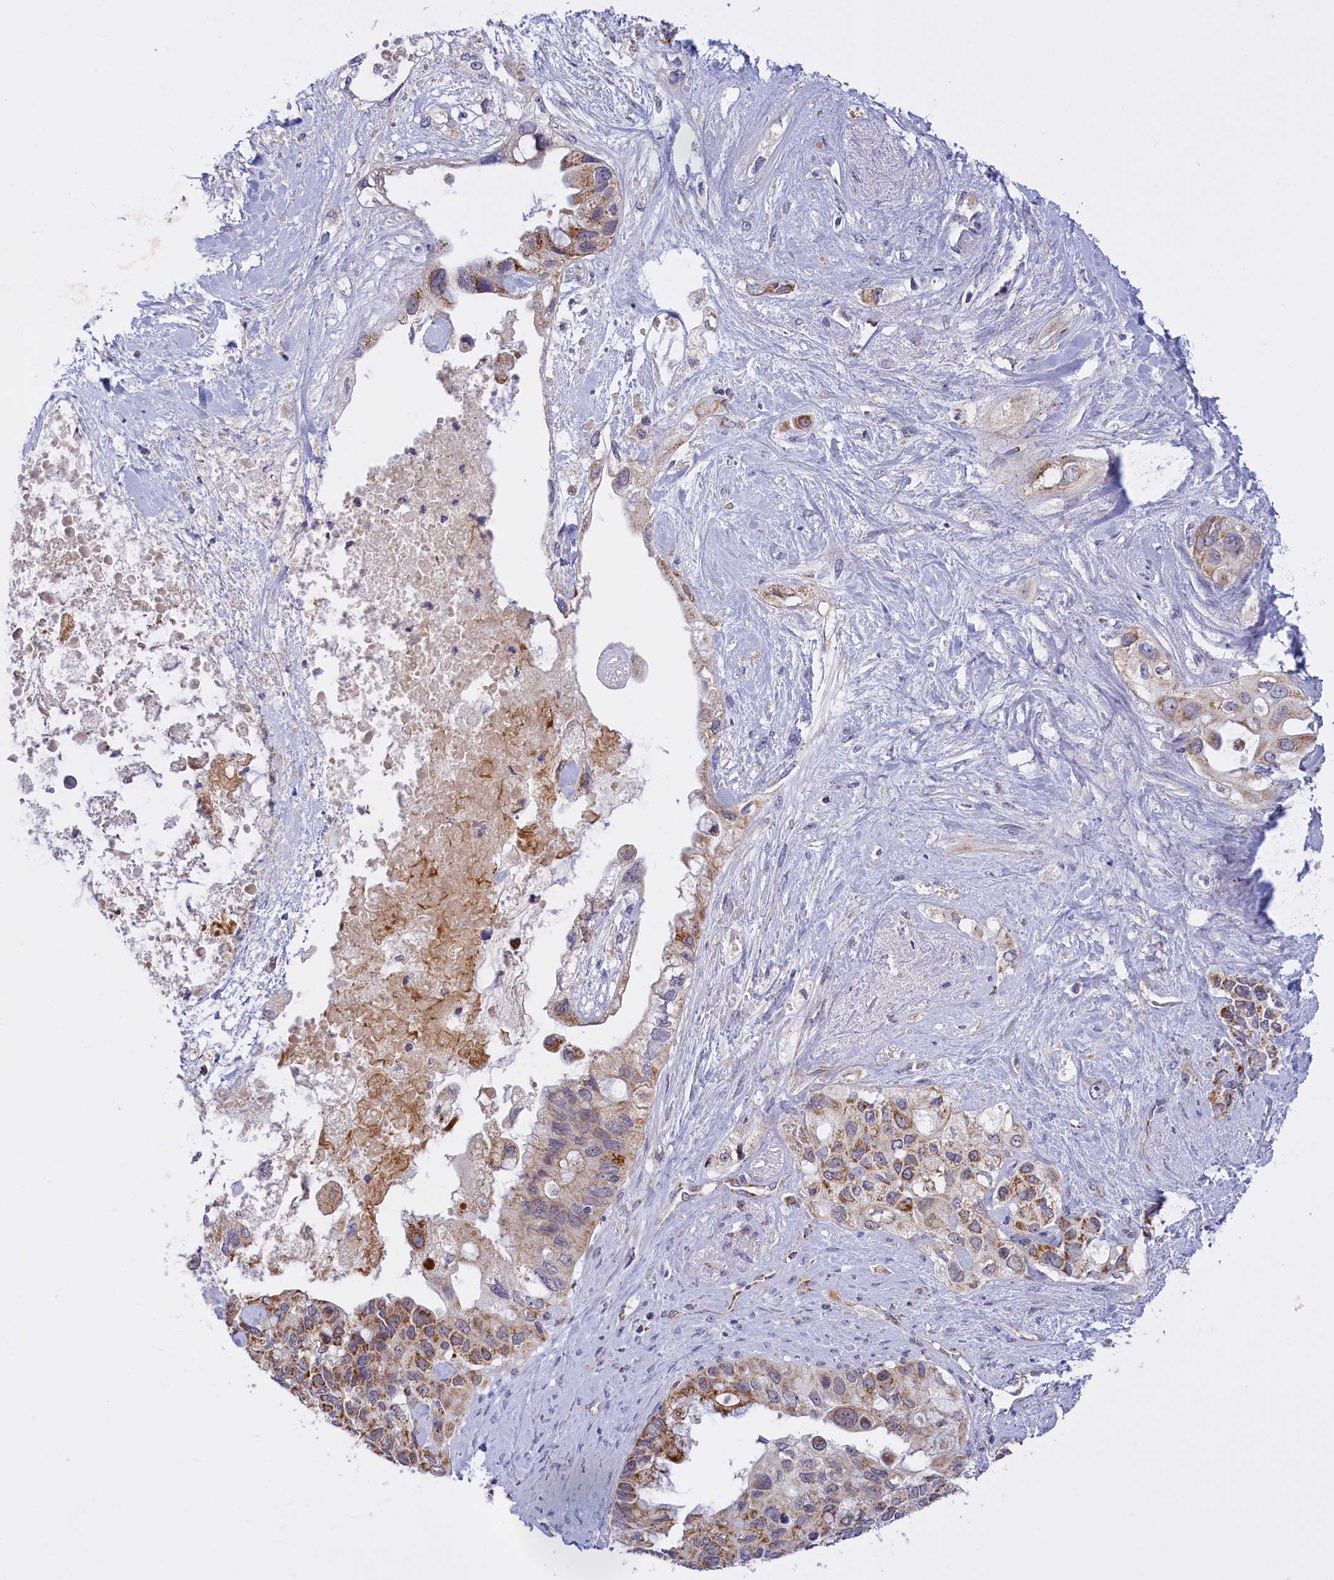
{"staining": {"intensity": "moderate", "quantity": ">75%", "location": "cytoplasmic/membranous"}, "tissue": "pancreatic cancer", "cell_type": "Tumor cells", "image_type": "cancer", "snomed": [{"axis": "morphology", "description": "Adenocarcinoma, NOS"}, {"axis": "topography", "description": "Pancreas"}], "caption": "High-power microscopy captured an IHC micrograph of adenocarcinoma (pancreatic), revealing moderate cytoplasmic/membranous positivity in about >75% of tumor cells. (DAB (3,3'-diaminobenzidine) IHC, brown staining for protein, blue staining for nuclei).", "gene": "FAM149B1", "patient": {"sex": "female", "age": 56}}